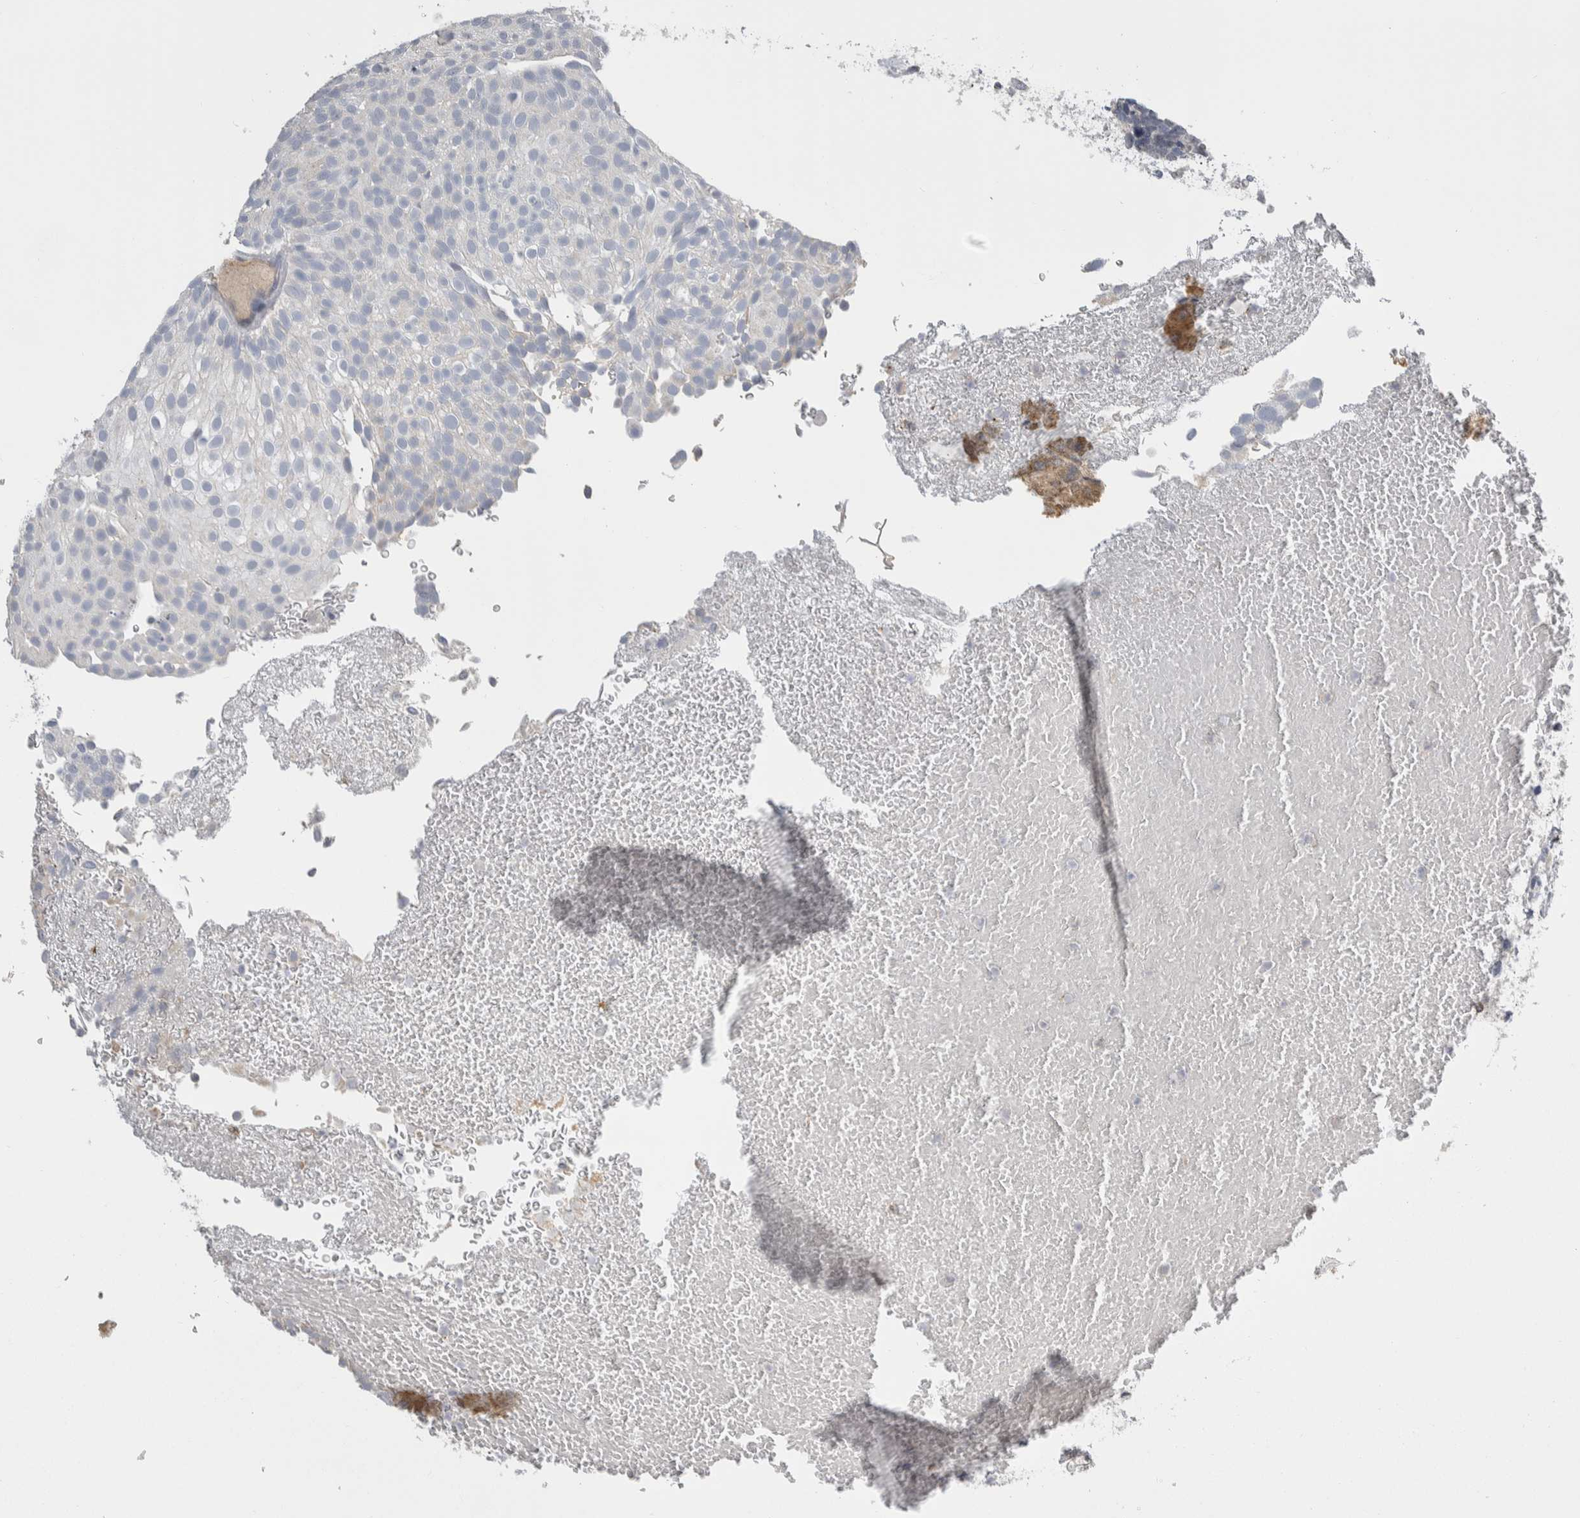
{"staining": {"intensity": "negative", "quantity": "none", "location": "none"}, "tissue": "urothelial cancer", "cell_type": "Tumor cells", "image_type": "cancer", "snomed": [{"axis": "morphology", "description": "Urothelial carcinoma, Low grade"}, {"axis": "topography", "description": "Urinary bladder"}], "caption": "An image of human low-grade urothelial carcinoma is negative for staining in tumor cells. The staining was performed using DAB (3,3'-diaminobenzidine) to visualize the protein expression in brown, while the nuclei were stained in blue with hematoxylin (Magnification: 20x).", "gene": "CEP295NL", "patient": {"sex": "male", "age": 78}}